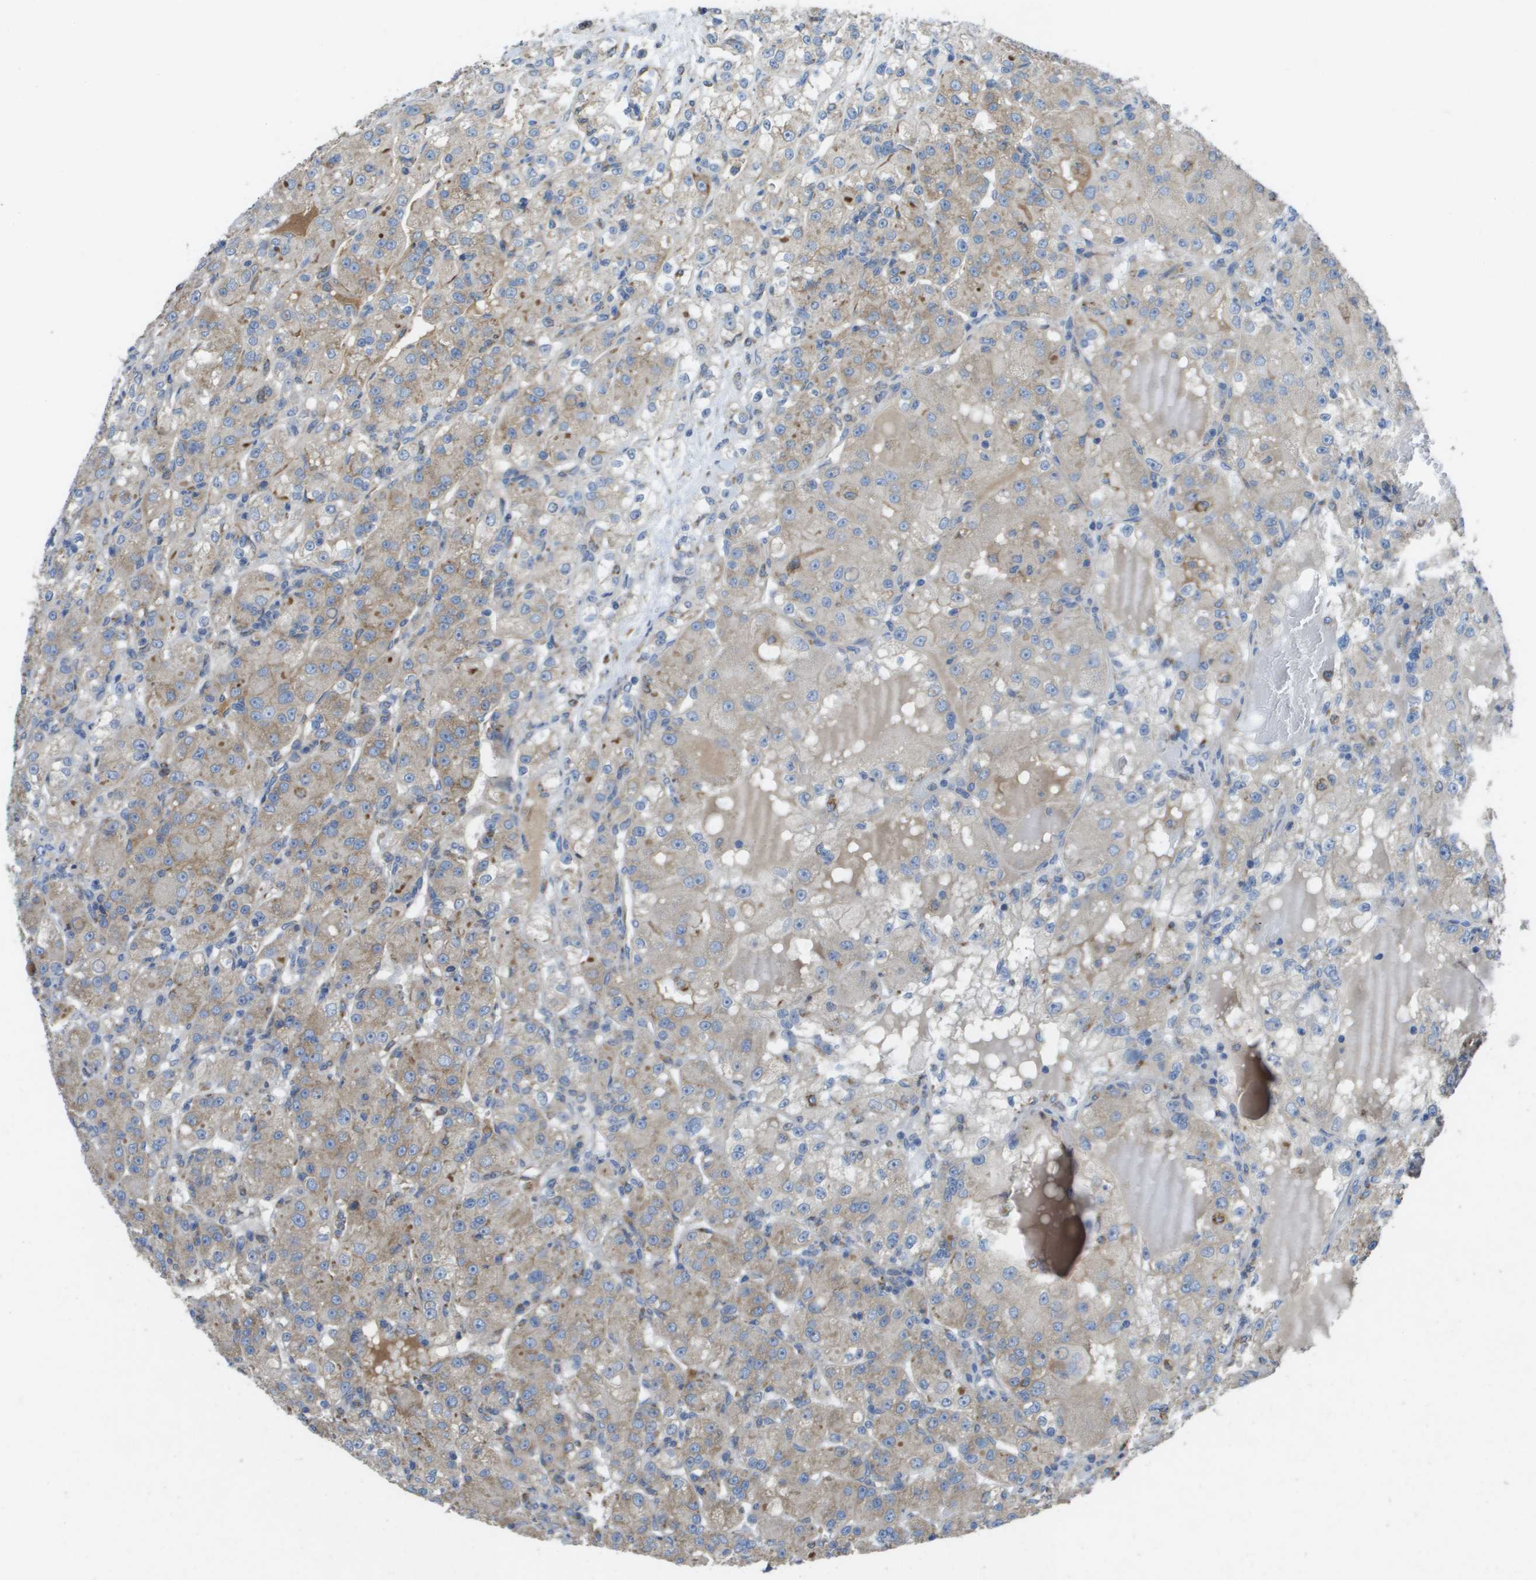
{"staining": {"intensity": "weak", "quantity": "25%-75%", "location": "cytoplasmic/membranous"}, "tissue": "renal cancer", "cell_type": "Tumor cells", "image_type": "cancer", "snomed": [{"axis": "morphology", "description": "Normal tissue, NOS"}, {"axis": "morphology", "description": "Adenocarcinoma, NOS"}, {"axis": "topography", "description": "Kidney"}], "caption": "This is an image of IHC staining of renal cancer (adenocarcinoma), which shows weak expression in the cytoplasmic/membranous of tumor cells.", "gene": "CLCN2", "patient": {"sex": "male", "age": 61}}